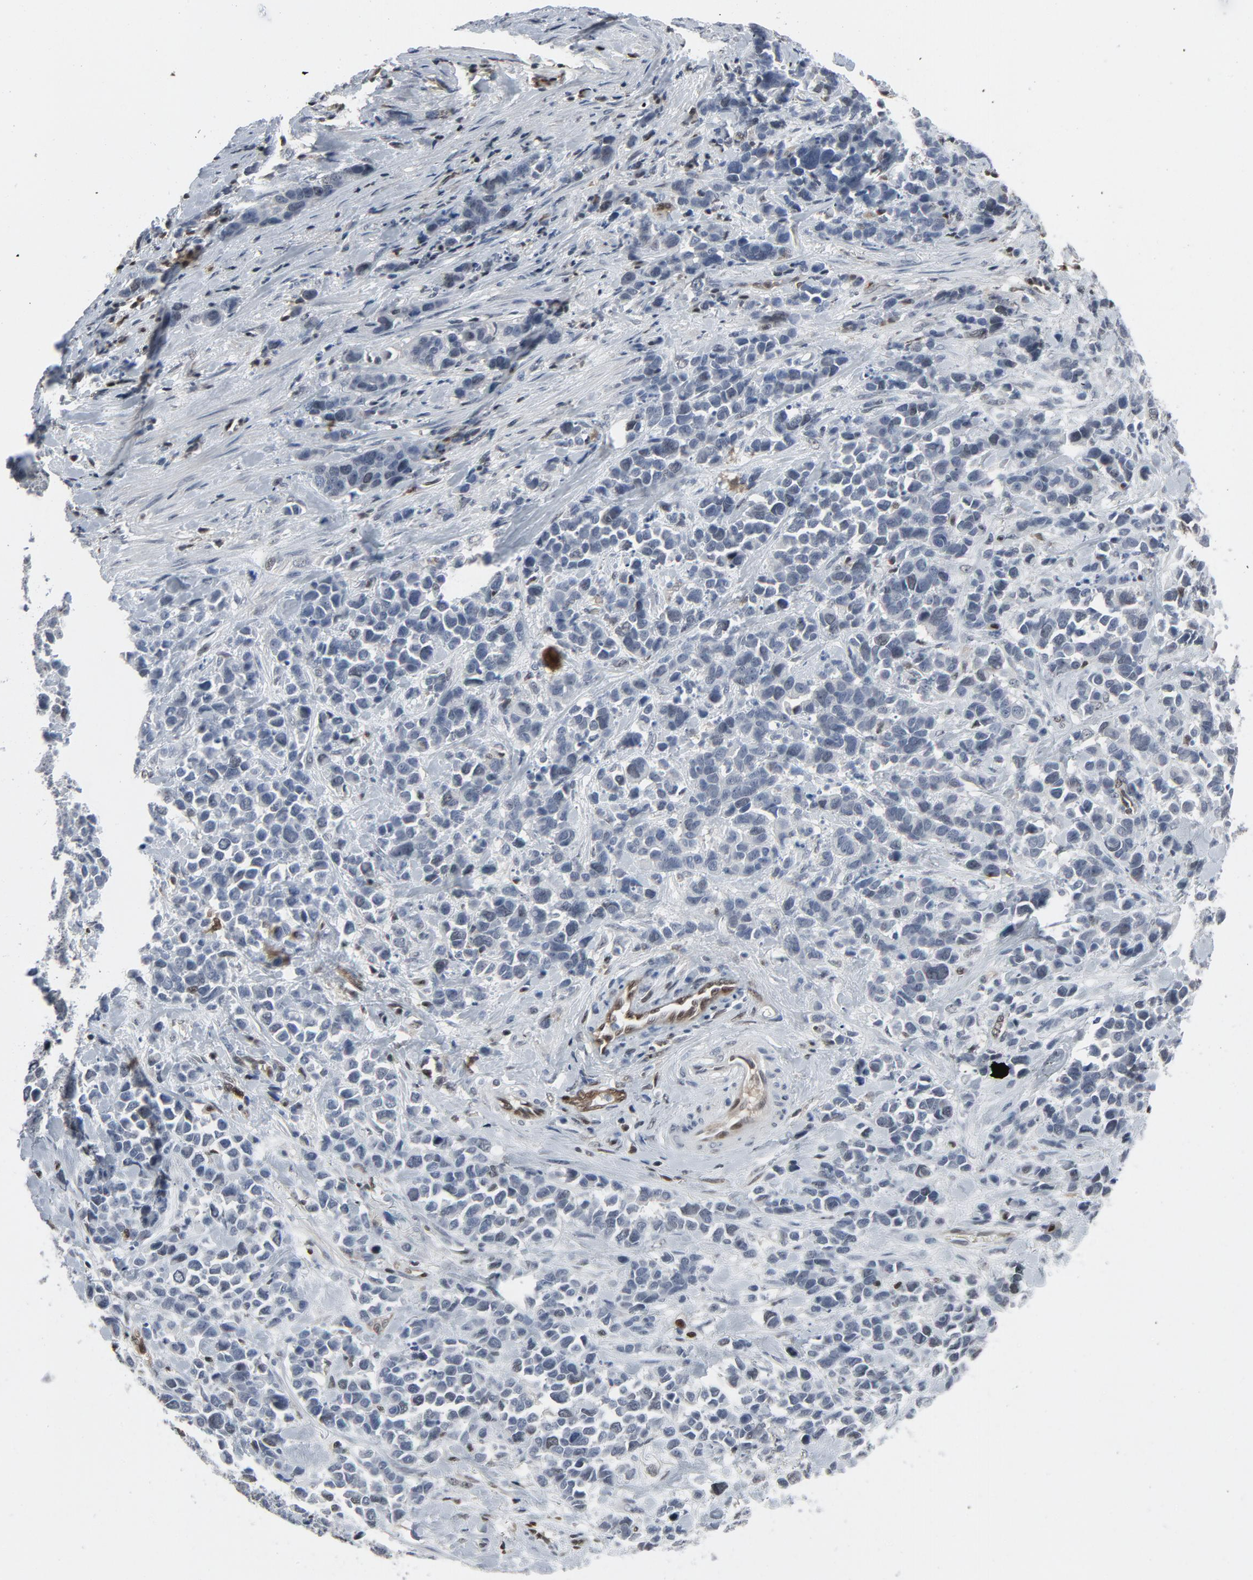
{"staining": {"intensity": "negative", "quantity": "none", "location": "none"}, "tissue": "stomach cancer", "cell_type": "Tumor cells", "image_type": "cancer", "snomed": [{"axis": "morphology", "description": "Adenocarcinoma, NOS"}, {"axis": "topography", "description": "Stomach, upper"}], "caption": "Tumor cells are negative for brown protein staining in adenocarcinoma (stomach). (Stains: DAB IHC with hematoxylin counter stain, Microscopy: brightfield microscopy at high magnification).", "gene": "STAT5A", "patient": {"sex": "male", "age": 71}}